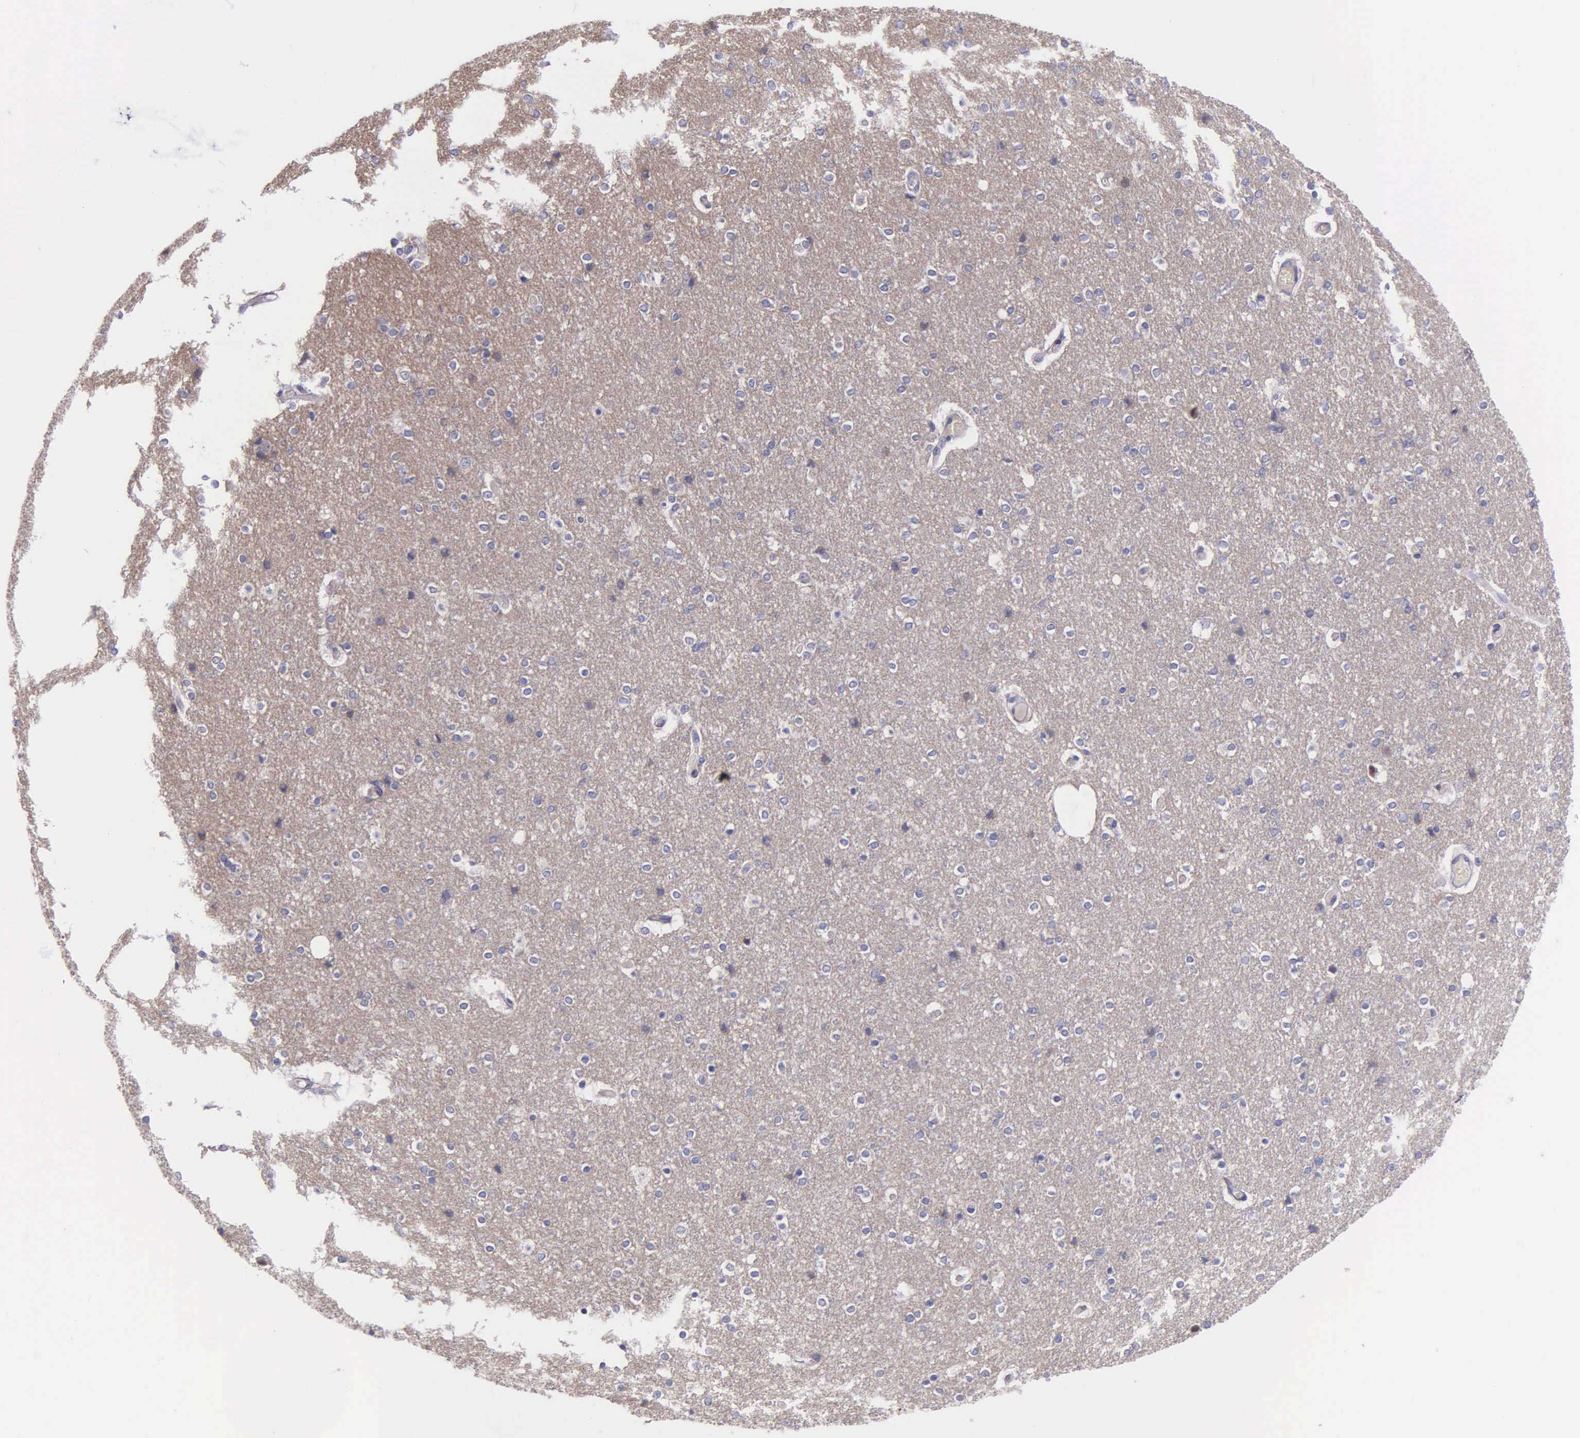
{"staining": {"intensity": "negative", "quantity": "none", "location": "none"}, "tissue": "cerebral cortex", "cell_type": "Endothelial cells", "image_type": "normal", "snomed": [{"axis": "morphology", "description": "Normal tissue, NOS"}, {"axis": "topography", "description": "Cerebral cortex"}], "caption": "This is an immunohistochemistry (IHC) image of unremarkable human cerebral cortex. There is no staining in endothelial cells.", "gene": "ZC3H12B", "patient": {"sex": "female", "age": 54}}